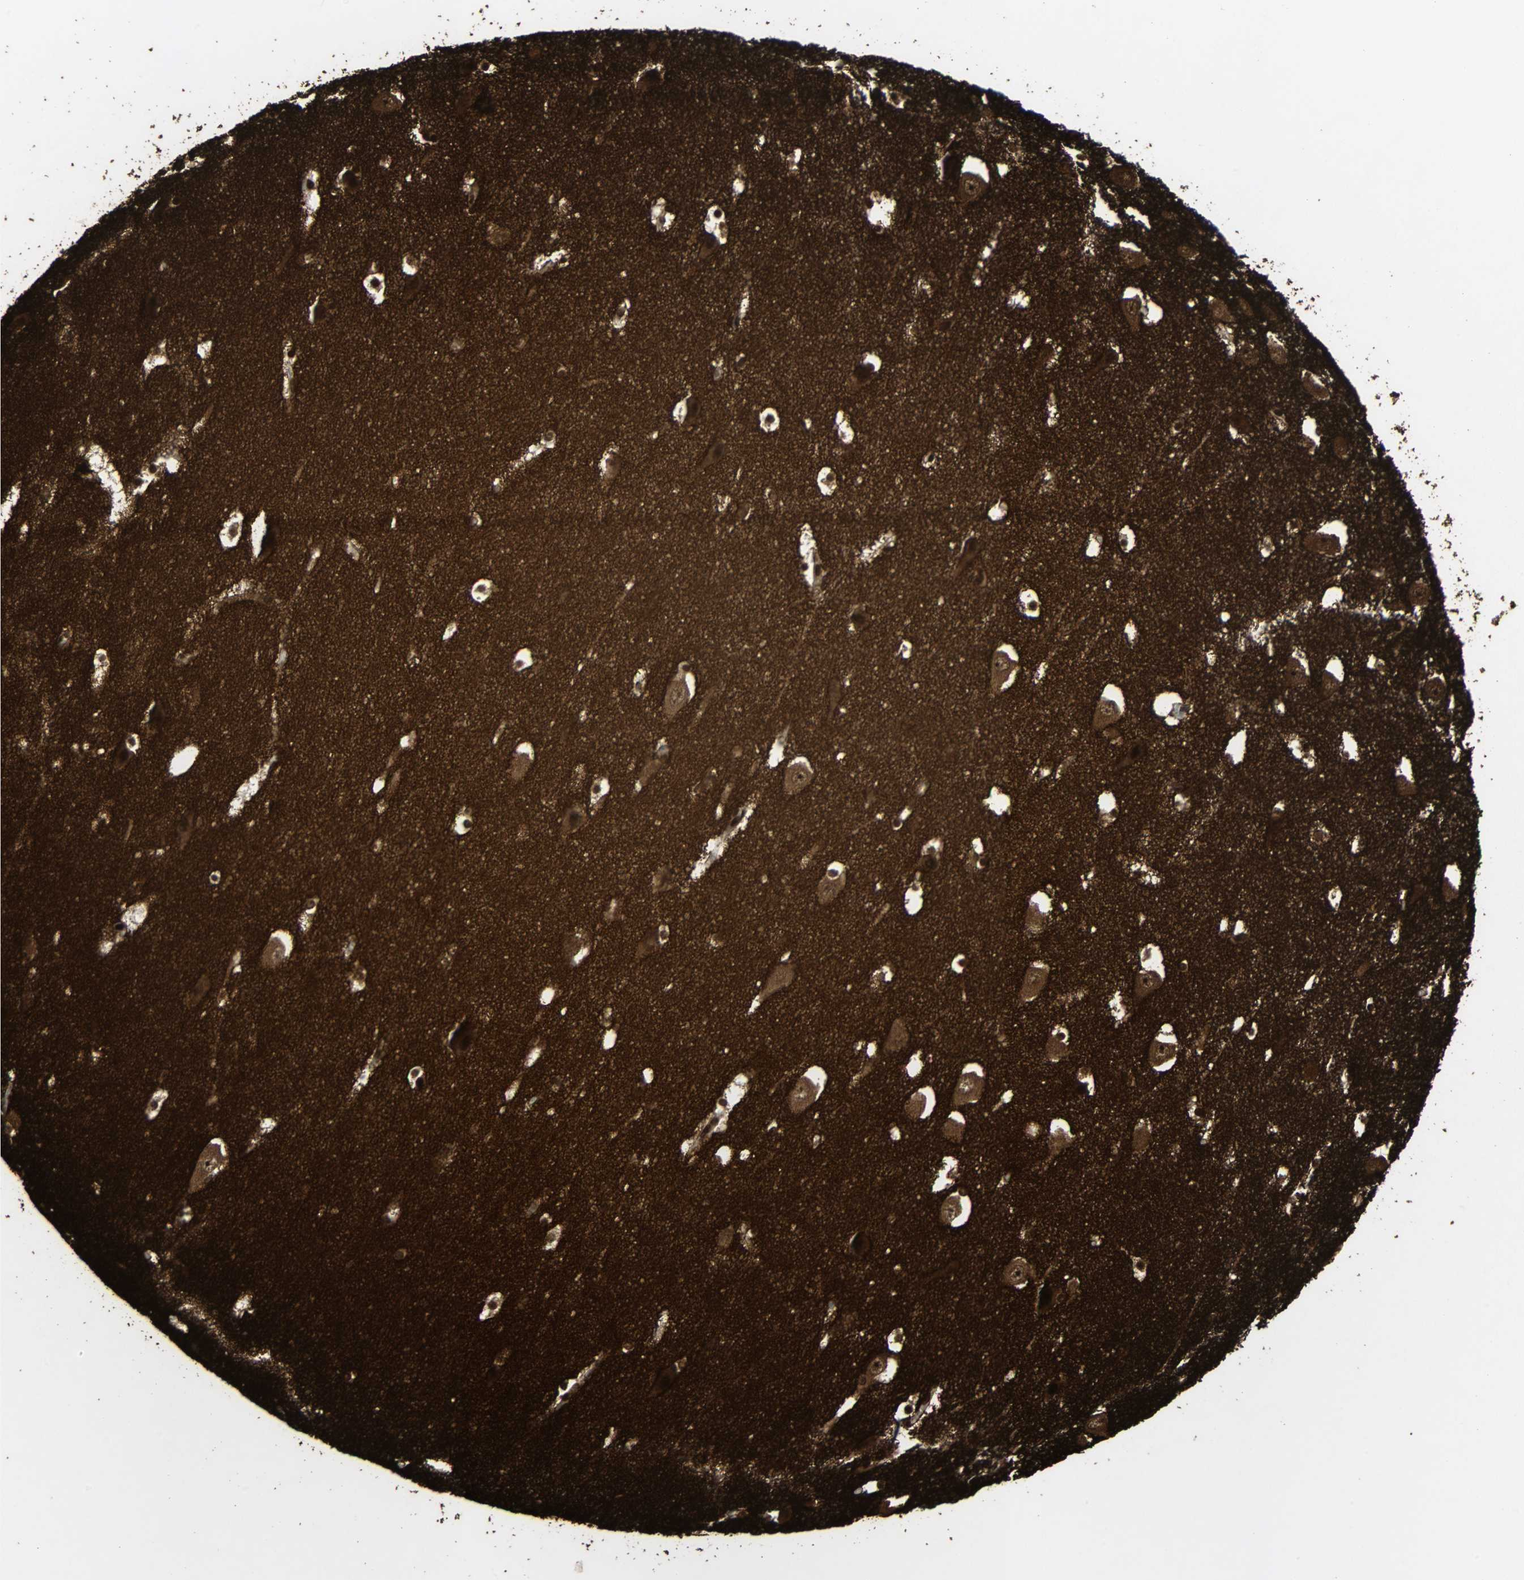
{"staining": {"intensity": "weak", "quantity": ">75%", "location": "cytoplasmic/membranous"}, "tissue": "hippocampus", "cell_type": "Glial cells", "image_type": "normal", "snomed": [{"axis": "morphology", "description": "Normal tissue, NOS"}, {"axis": "topography", "description": "Hippocampus"}], "caption": "Hippocampus stained with a brown dye shows weak cytoplasmic/membranous positive staining in about >75% of glial cells.", "gene": "STX1A", "patient": {"sex": "male", "age": 45}}